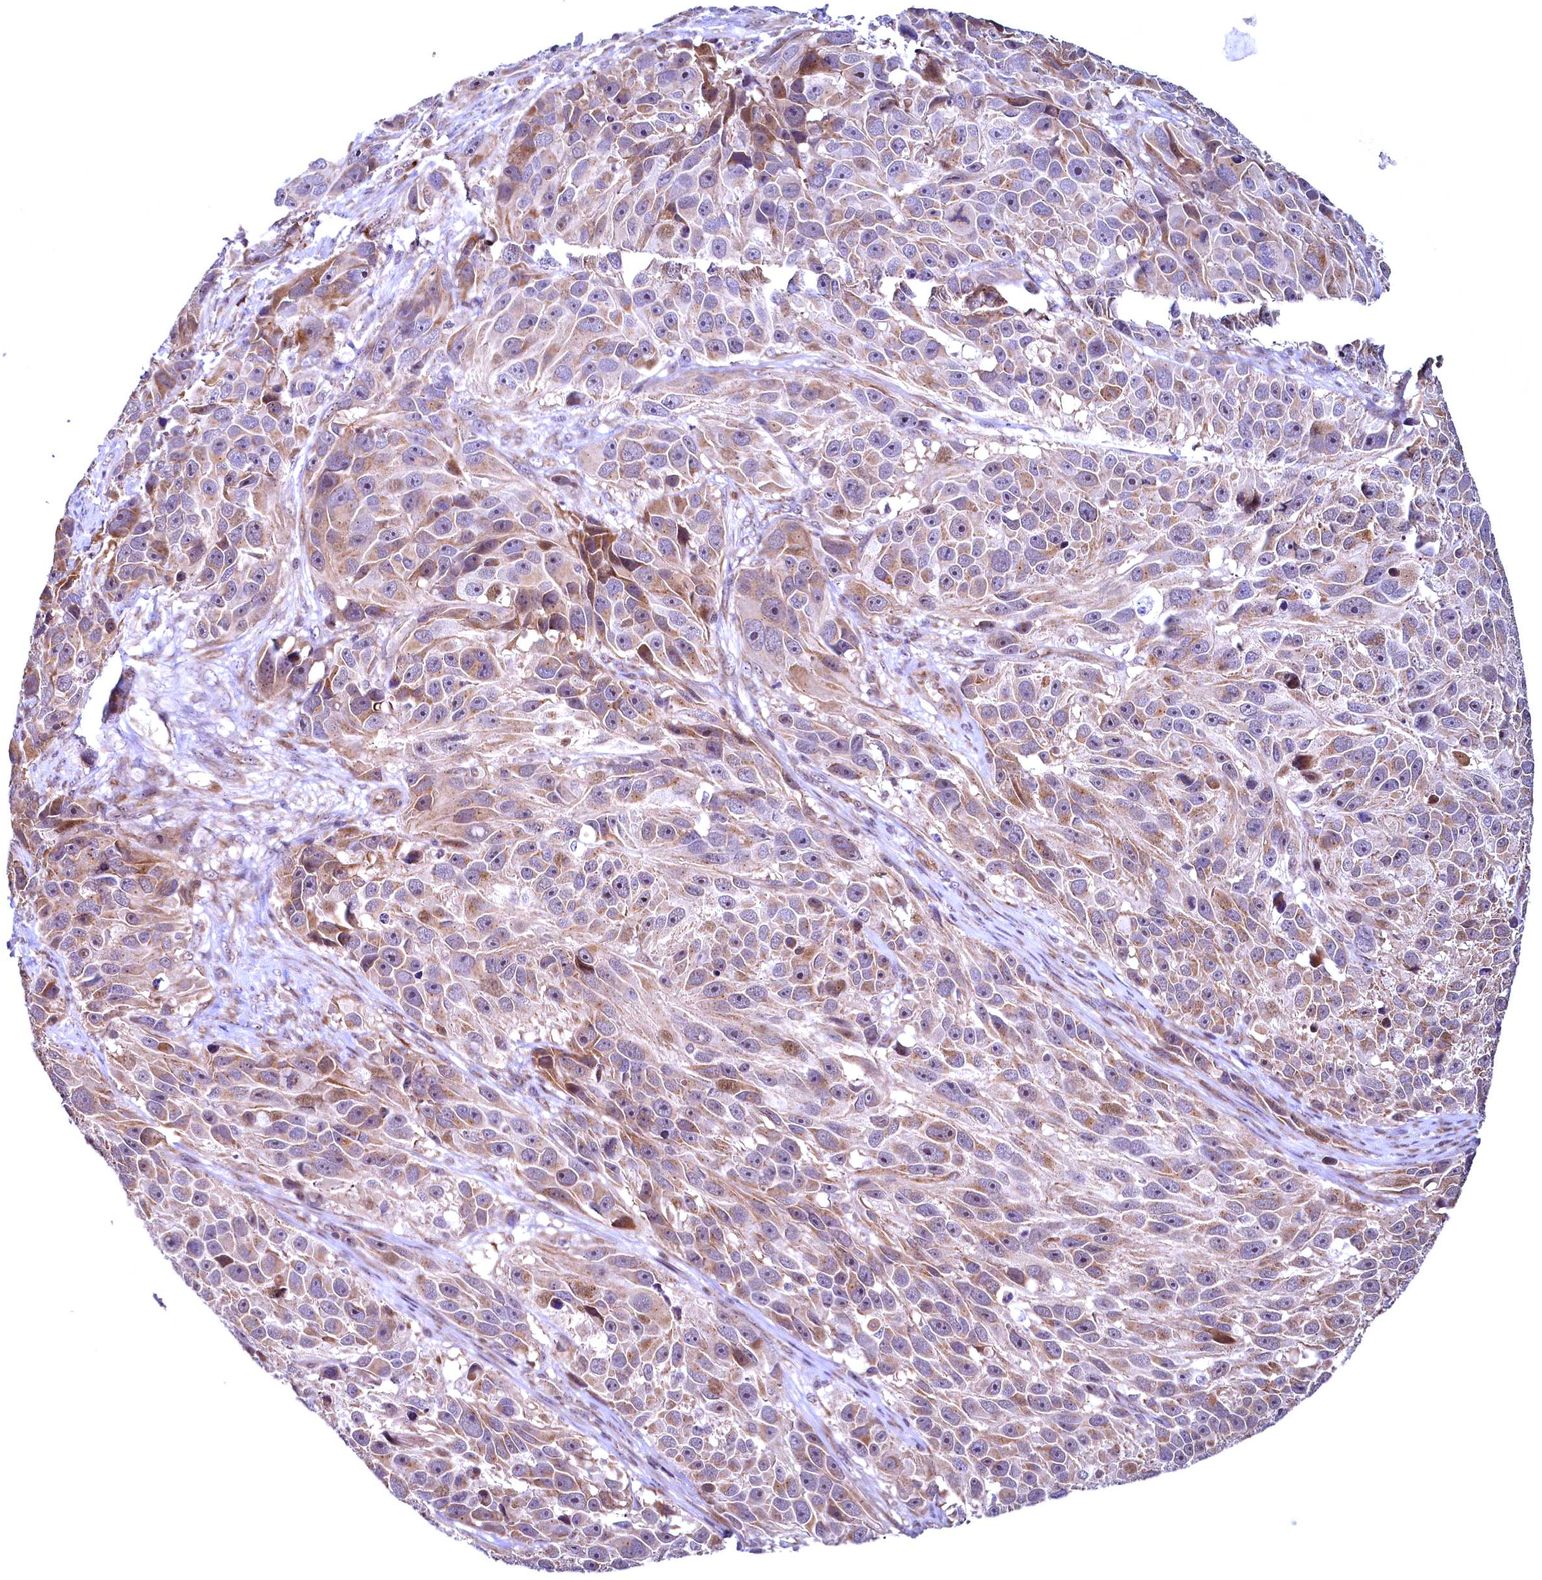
{"staining": {"intensity": "moderate", "quantity": ">75%", "location": "cytoplasmic/membranous"}, "tissue": "melanoma", "cell_type": "Tumor cells", "image_type": "cancer", "snomed": [{"axis": "morphology", "description": "Malignant melanoma, NOS"}, {"axis": "topography", "description": "Skin"}], "caption": "DAB immunohistochemical staining of human melanoma displays moderate cytoplasmic/membranous protein positivity in about >75% of tumor cells. (Stains: DAB (3,3'-diaminobenzidine) in brown, nuclei in blue, Microscopy: brightfield microscopy at high magnification).", "gene": "RBFA", "patient": {"sex": "male", "age": 84}}